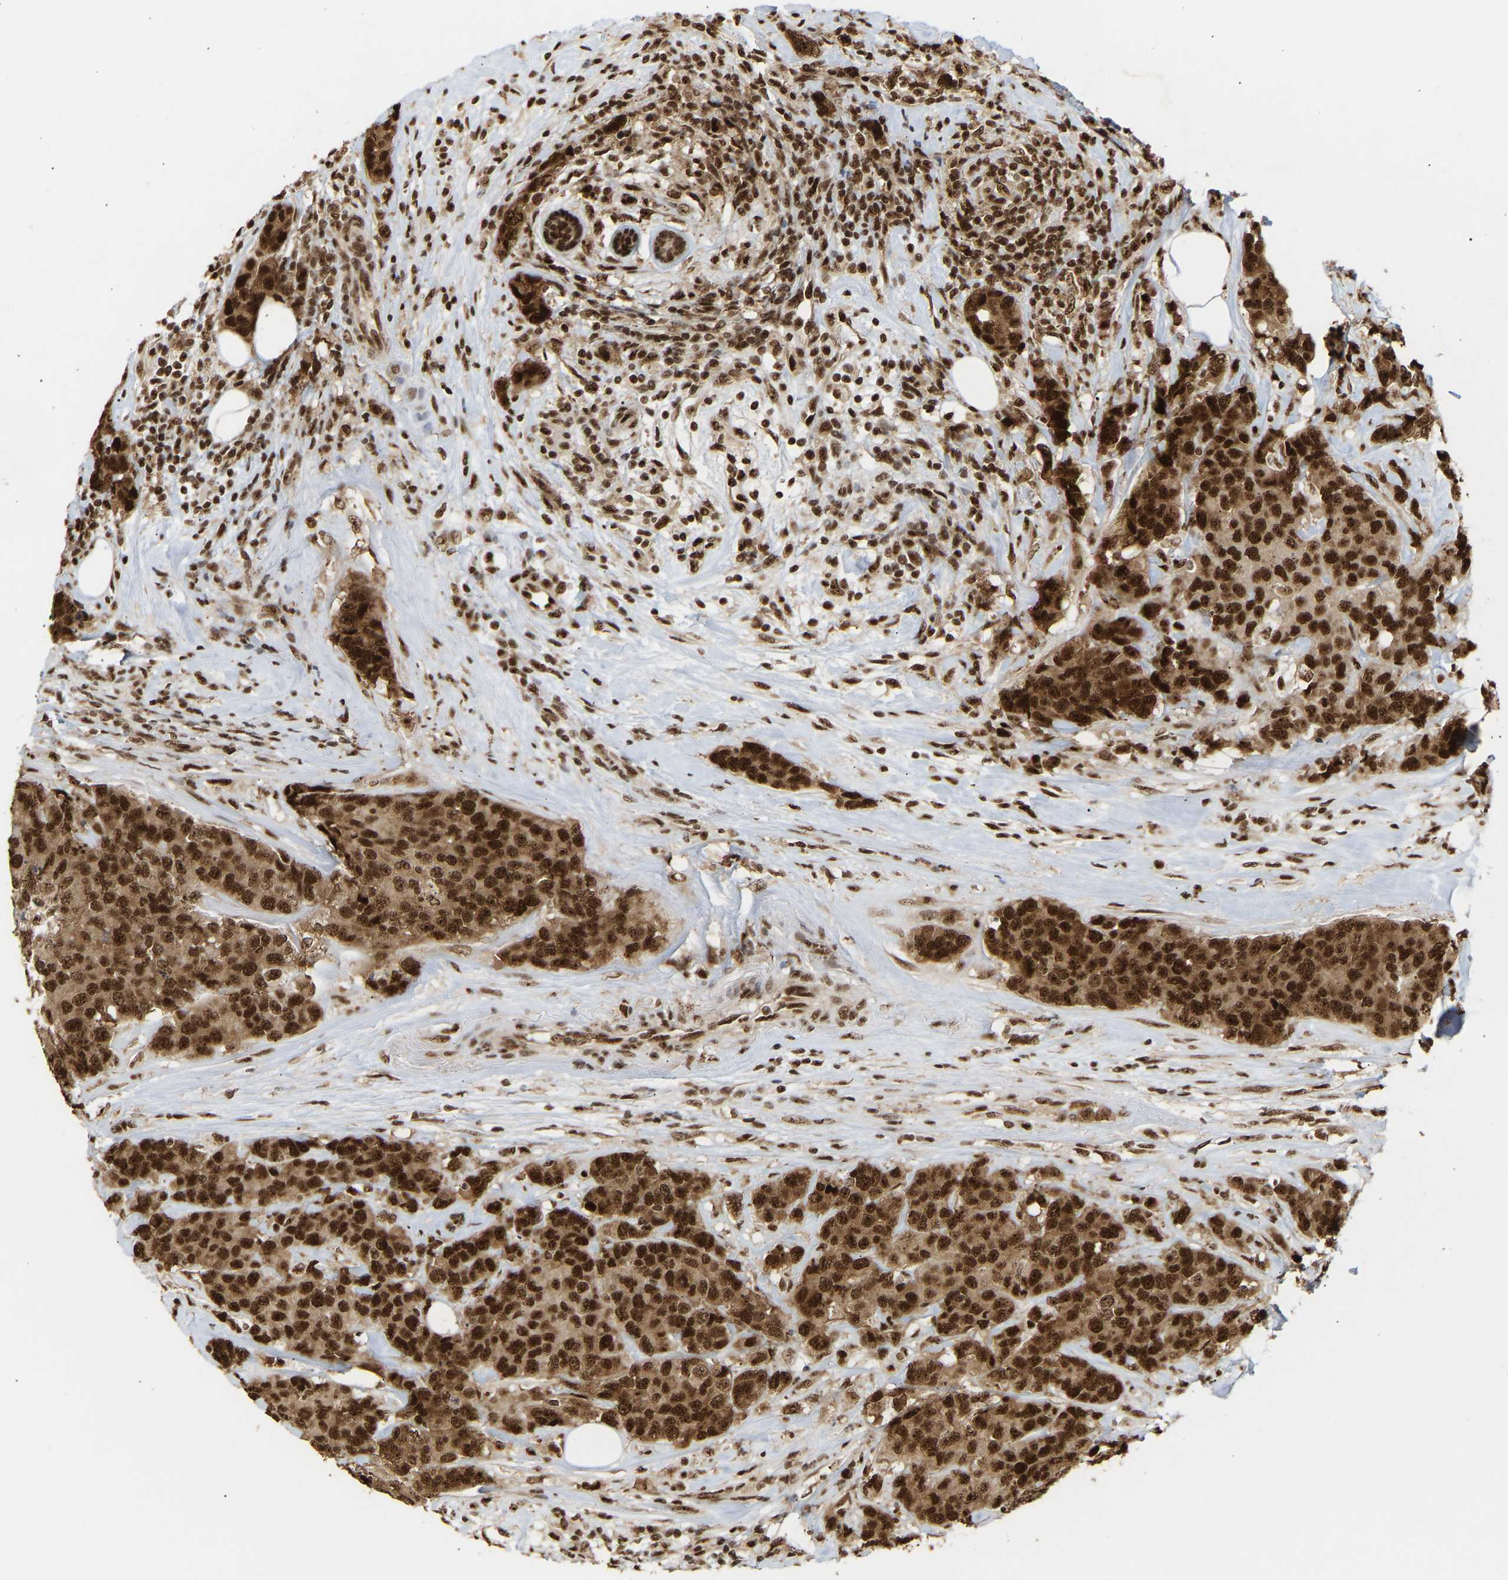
{"staining": {"intensity": "strong", "quantity": ">75%", "location": "cytoplasmic/membranous,nuclear"}, "tissue": "breast cancer", "cell_type": "Tumor cells", "image_type": "cancer", "snomed": [{"axis": "morphology", "description": "Lobular carcinoma"}, {"axis": "topography", "description": "Breast"}], "caption": "A high amount of strong cytoplasmic/membranous and nuclear staining is seen in about >75% of tumor cells in breast cancer tissue.", "gene": "ALYREF", "patient": {"sex": "female", "age": 59}}